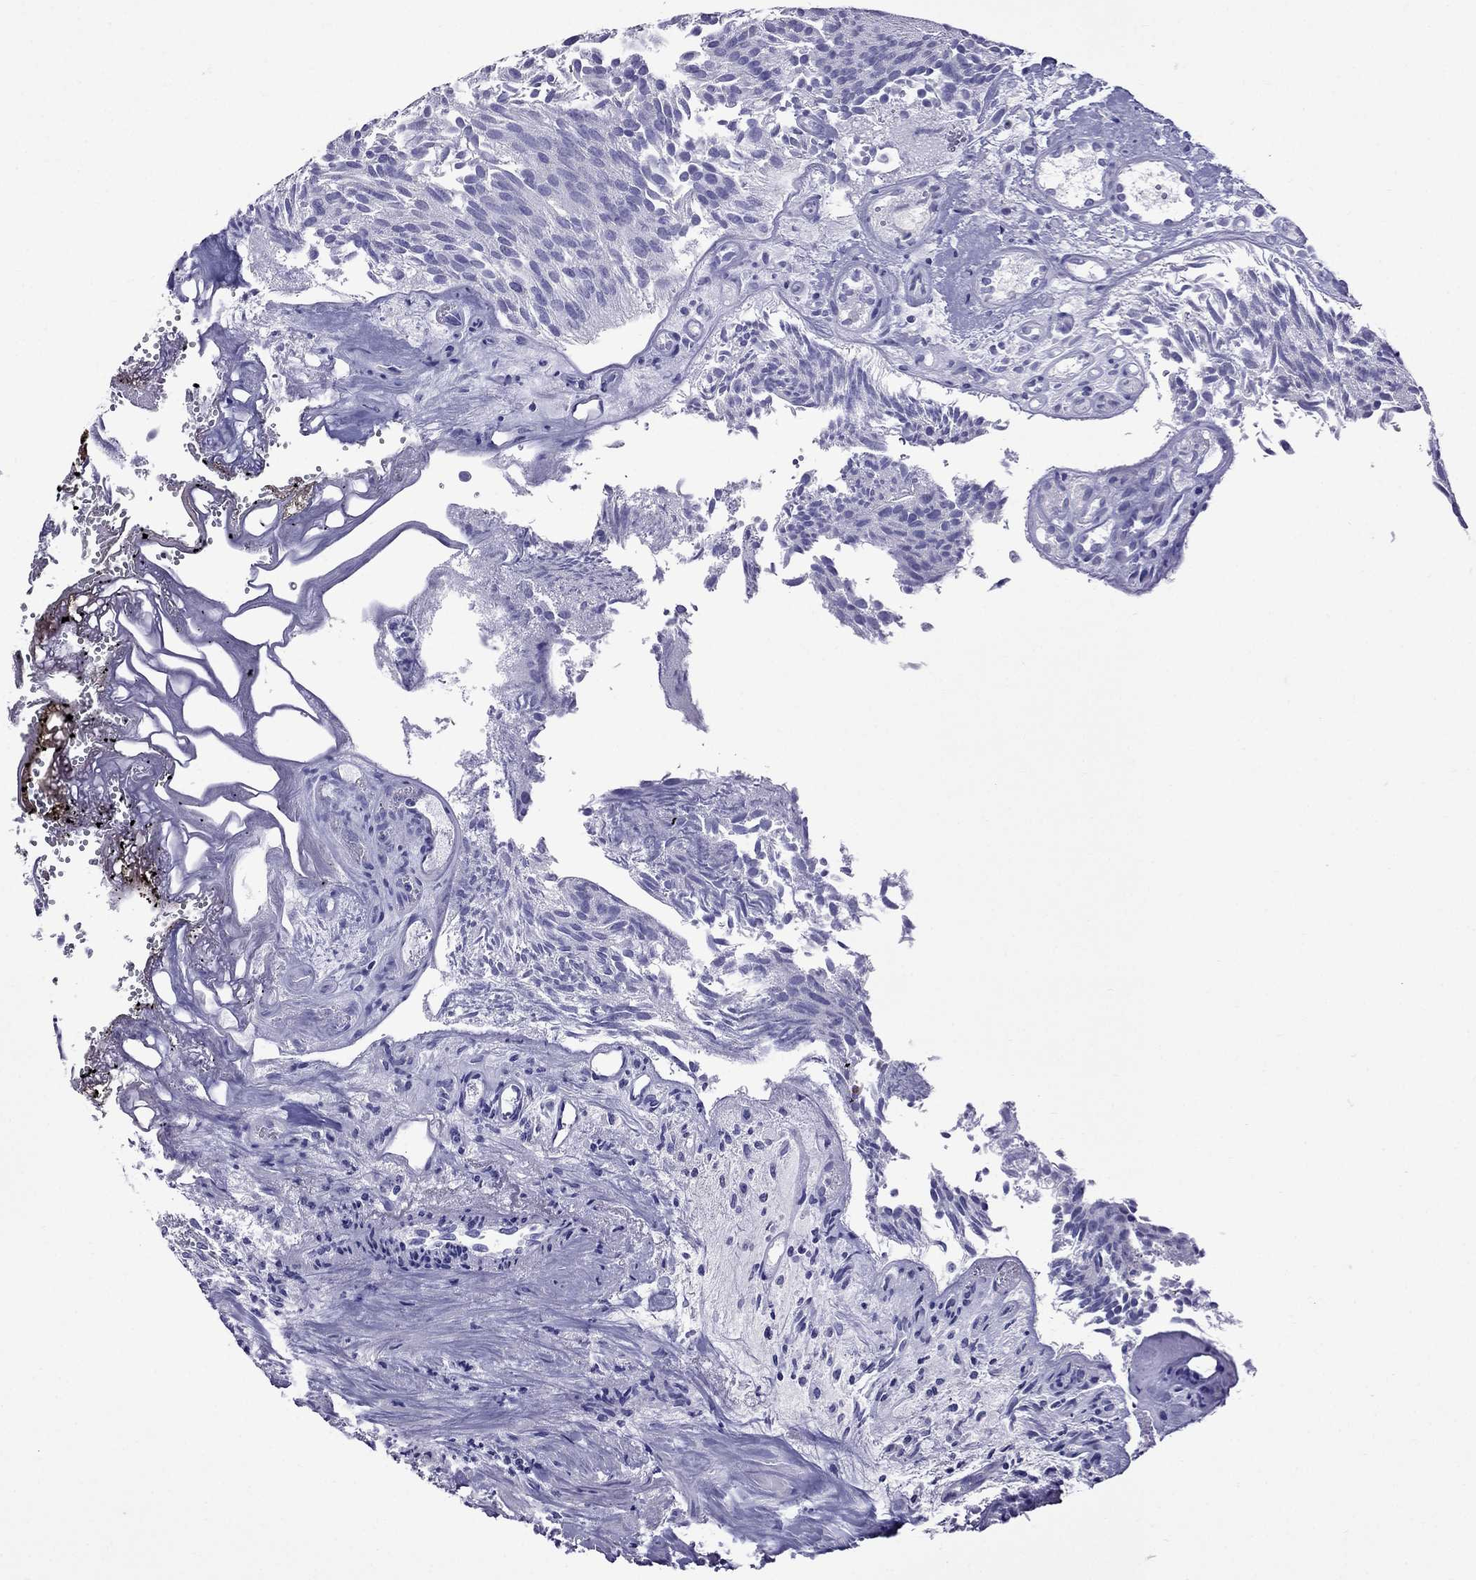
{"staining": {"intensity": "negative", "quantity": "none", "location": "none"}, "tissue": "urothelial cancer", "cell_type": "Tumor cells", "image_type": "cancer", "snomed": [{"axis": "morphology", "description": "Urothelial carcinoma, Low grade"}, {"axis": "topography", "description": "Urinary bladder"}], "caption": "Histopathology image shows no protein expression in tumor cells of low-grade urothelial carcinoma tissue.", "gene": "OXCT2", "patient": {"sex": "female", "age": 87}}